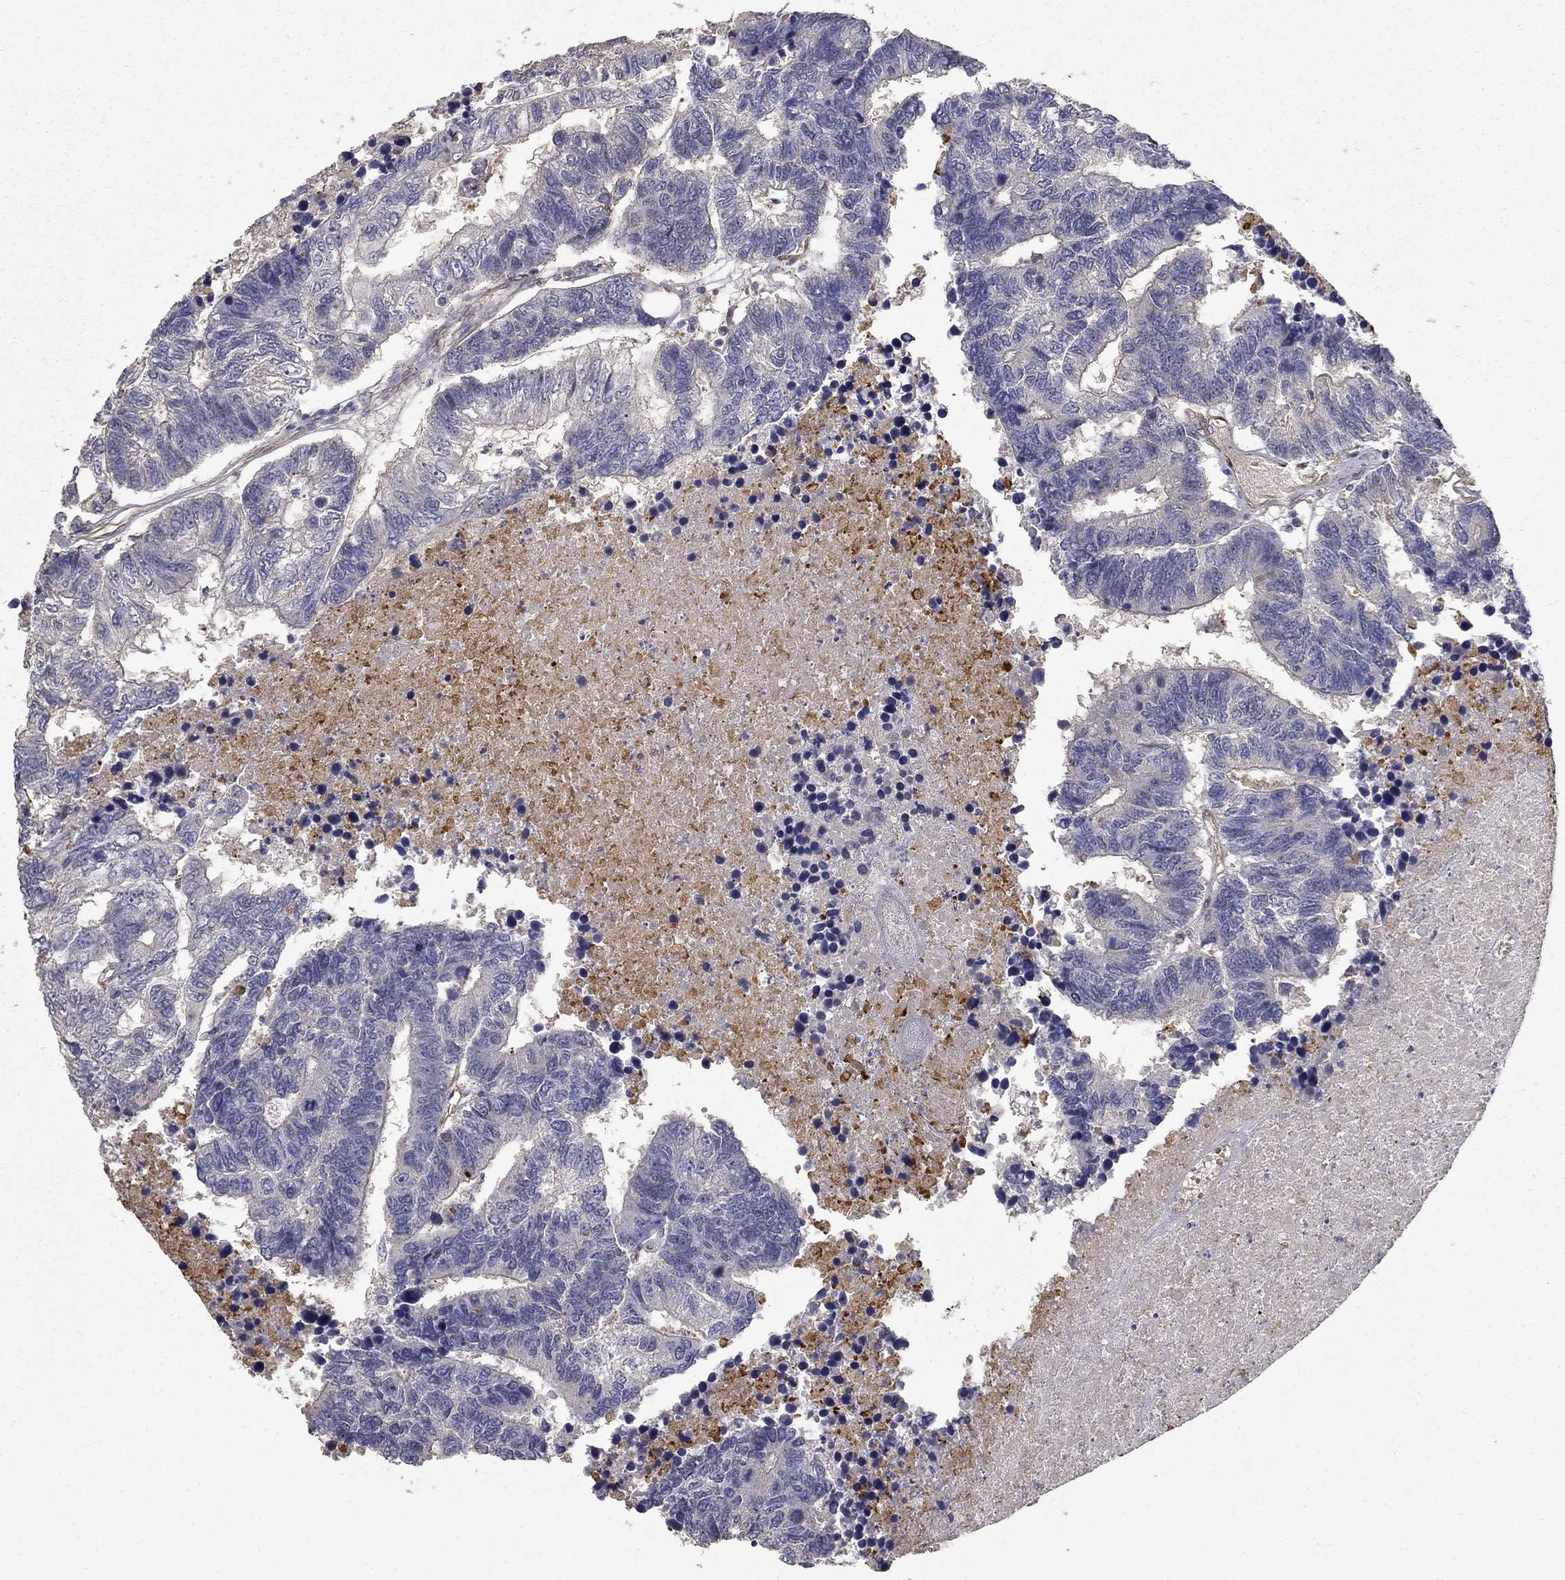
{"staining": {"intensity": "negative", "quantity": "none", "location": "none"}, "tissue": "colorectal cancer", "cell_type": "Tumor cells", "image_type": "cancer", "snomed": [{"axis": "morphology", "description": "Adenocarcinoma, NOS"}, {"axis": "topography", "description": "Colon"}], "caption": "Immunohistochemistry (IHC) micrograph of colorectal cancer stained for a protein (brown), which shows no expression in tumor cells. The staining is performed using DAB (3,3'-diaminobenzidine) brown chromogen with nuclei counter-stained in using hematoxylin.", "gene": "MPP2", "patient": {"sex": "female", "age": 48}}